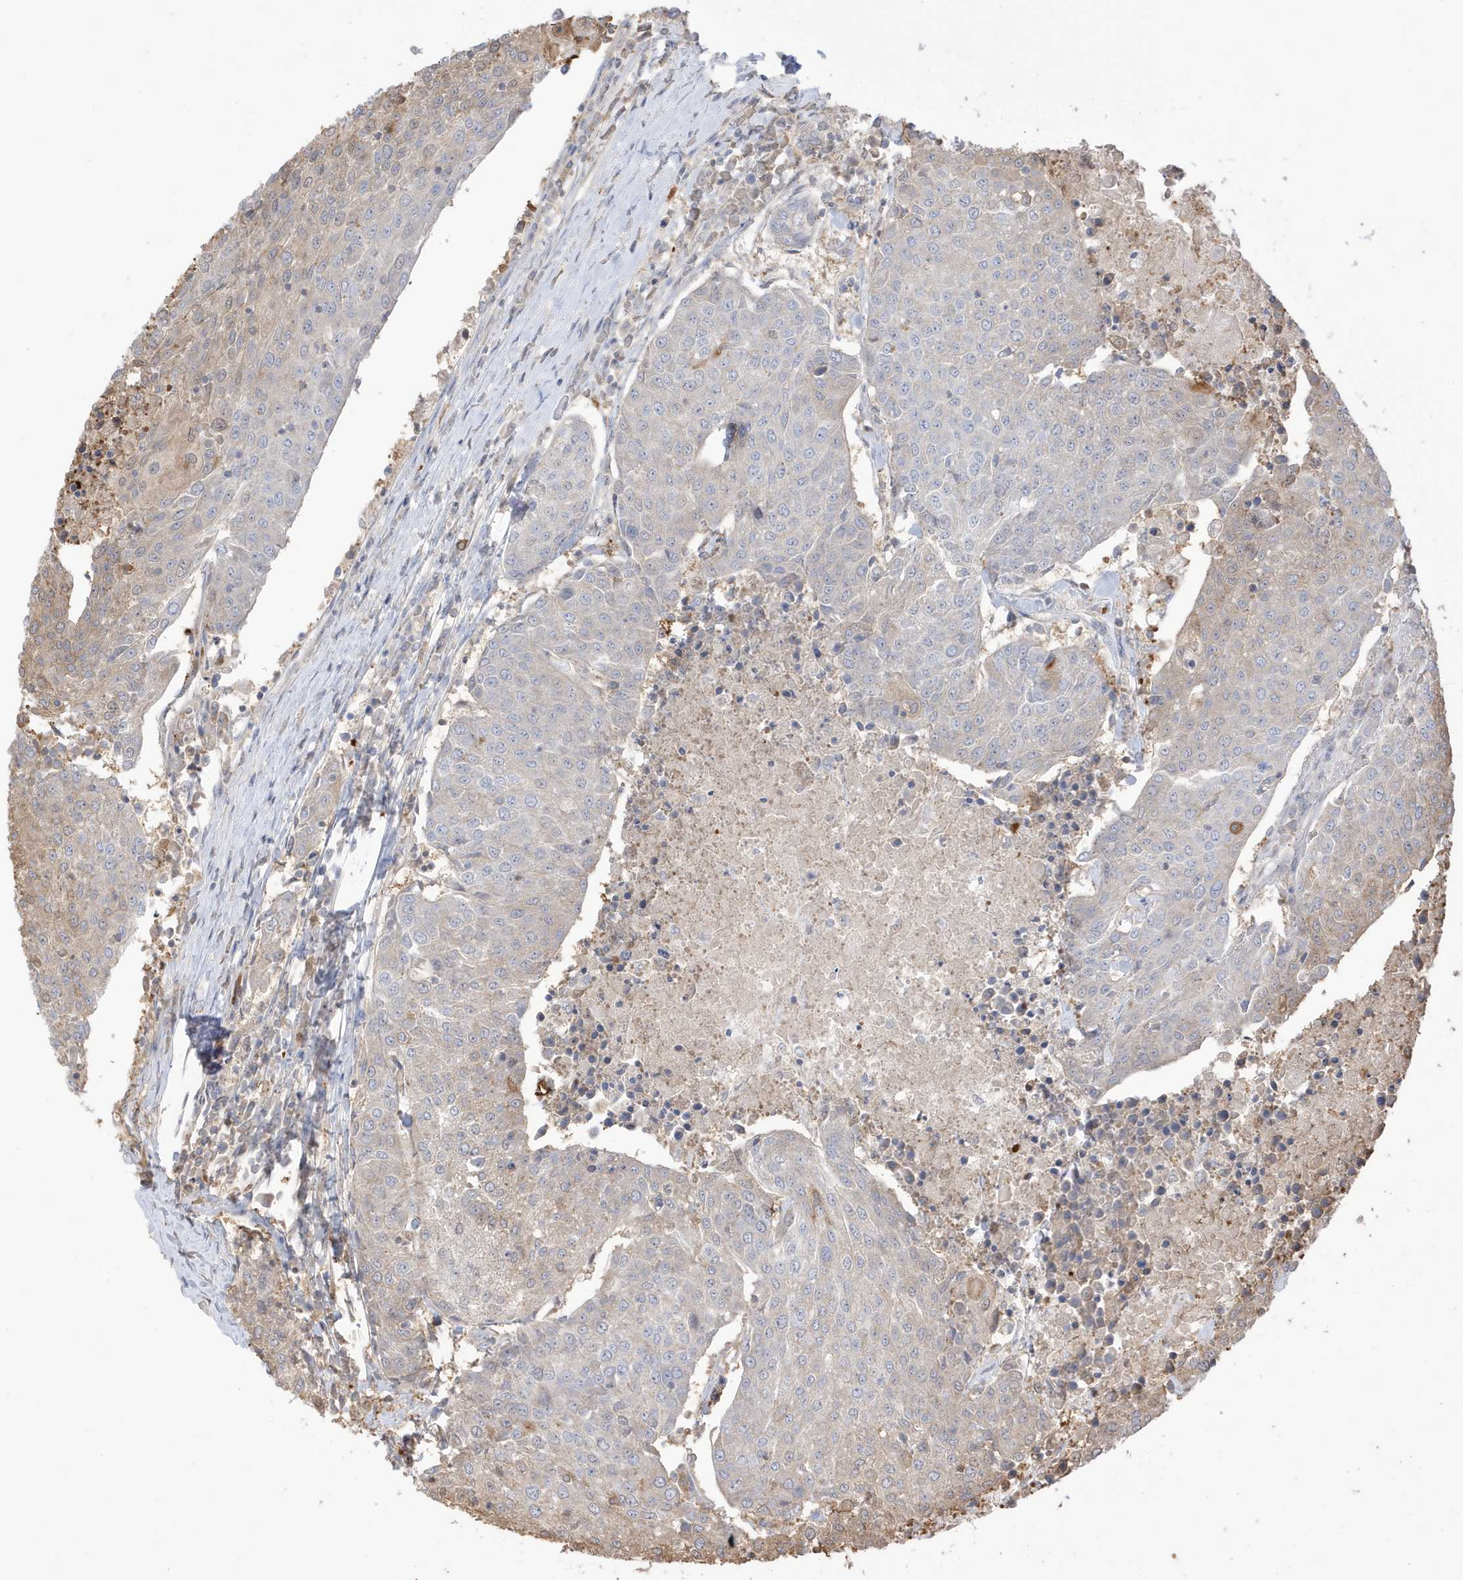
{"staining": {"intensity": "weak", "quantity": "<25%", "location": "cytoplasmic/membranous"}, "tissue": "urothelial cancer", "cell_type": "Tumor cells", "image_type": "cancer", "snomed": [{"axis": "morphology", "description": "Urothelial carcinoma, High grade"}, {"axis": "topography", "description": "Urinary bladder"}], "caption": "Tumor cells are negative for brown protein staining in high-grade urothelial carcinoma.", "gene": "AZI2", "patient": {"sex": "female", "age": 85}}